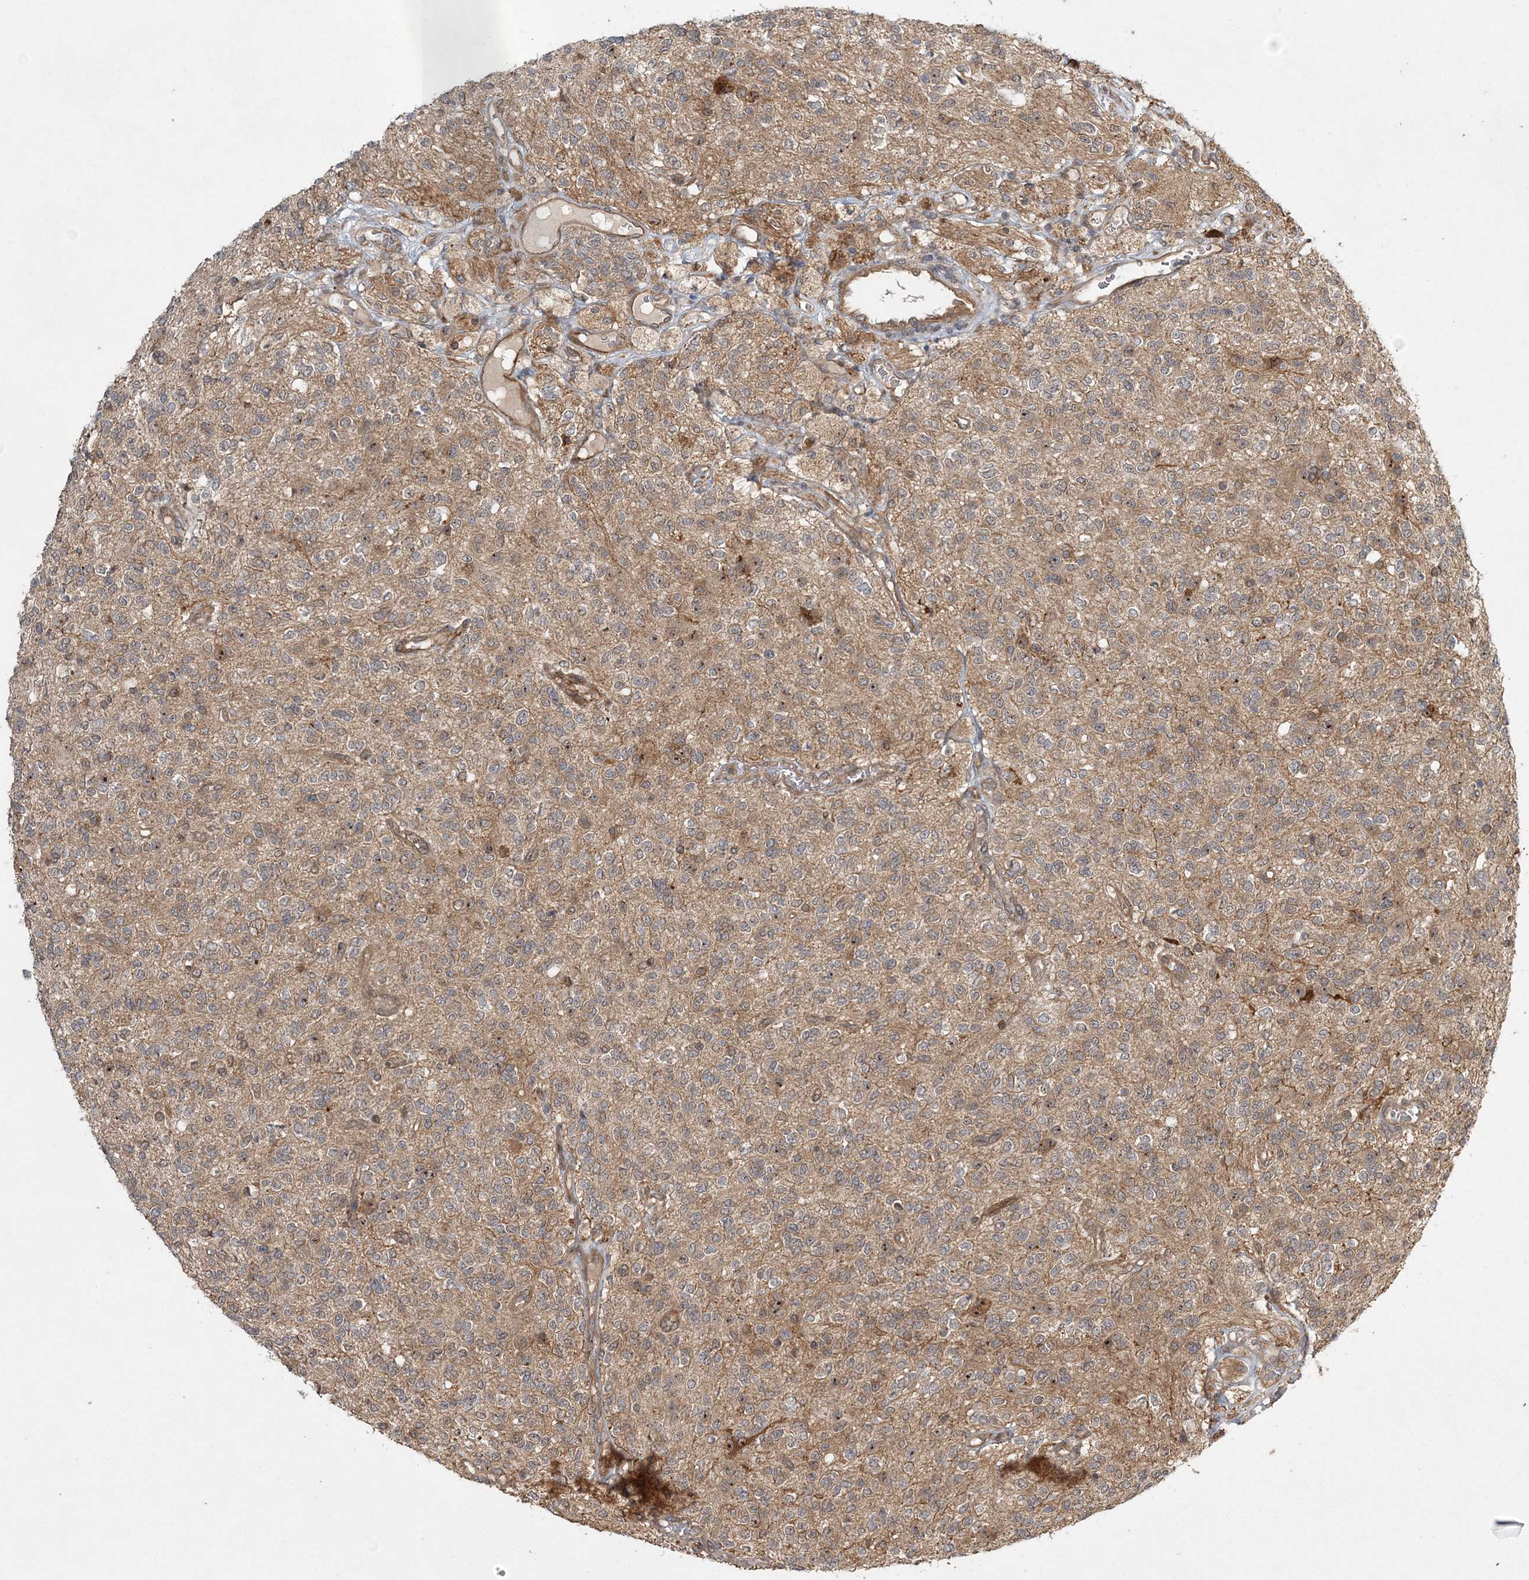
{"staining": {"intensity": "weak", "quantity": ">75%", "location": "cytoplasmic/membranous"}, "tissue": "glioma", "cell_type": "Tumor cells", "image_type": "cancer", "snomed": [{"axis": "morphology", "description": "Glioma, malignant, High grade"}, {"axis": "topography", "description": "Brain"}], "caption": "Protein analysis of glioma tissue demonstrates weak cytoplasmic/membranous staining in about >75% of tumor cells.", "gene": "UBTD2", "patient": {"sex": "male", "age": 34}}